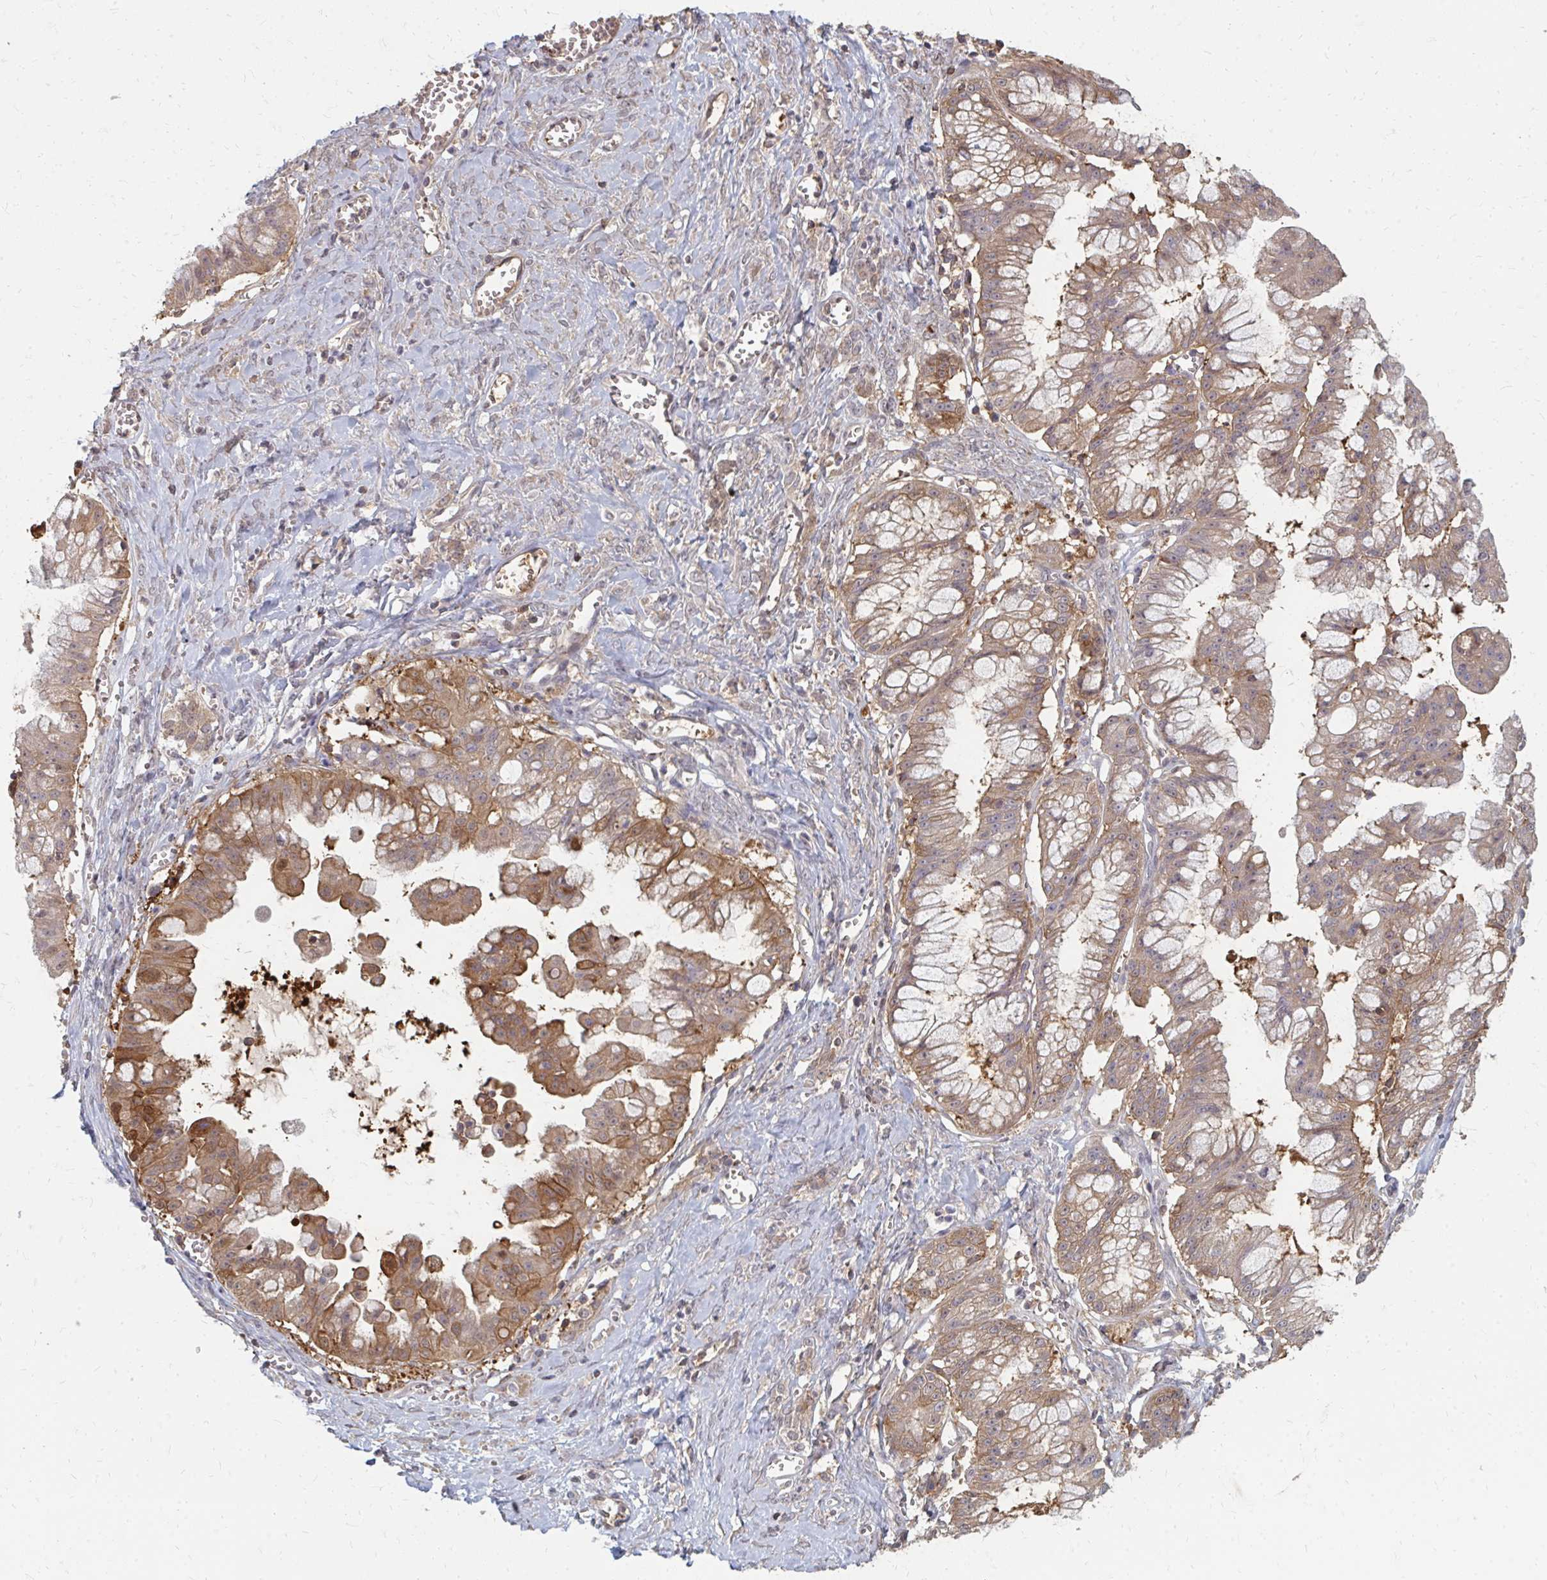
{"staining": {"intensity": "moderate", "quantity": ">75%", "location": "cytoplasmic/membranous"}, "tissue": "ovarian cancer", "cell_type": "Tumor cells", "image_type": "cancer", "snomed": [{"axis": "morphology", "description": "Cystadenocarcinoma, mucinous, NOS"}, {"axis": "topography", "description": "Ovary"}], "caption": "Immunohistochemical staining of human ovarian cancer exhibits medium levels of moderate cytoplasmic/membranous protein expression in about >75% of tumor cells.", "gene": "ZNF285", "patient": {"sex": "female", "age": 70}}